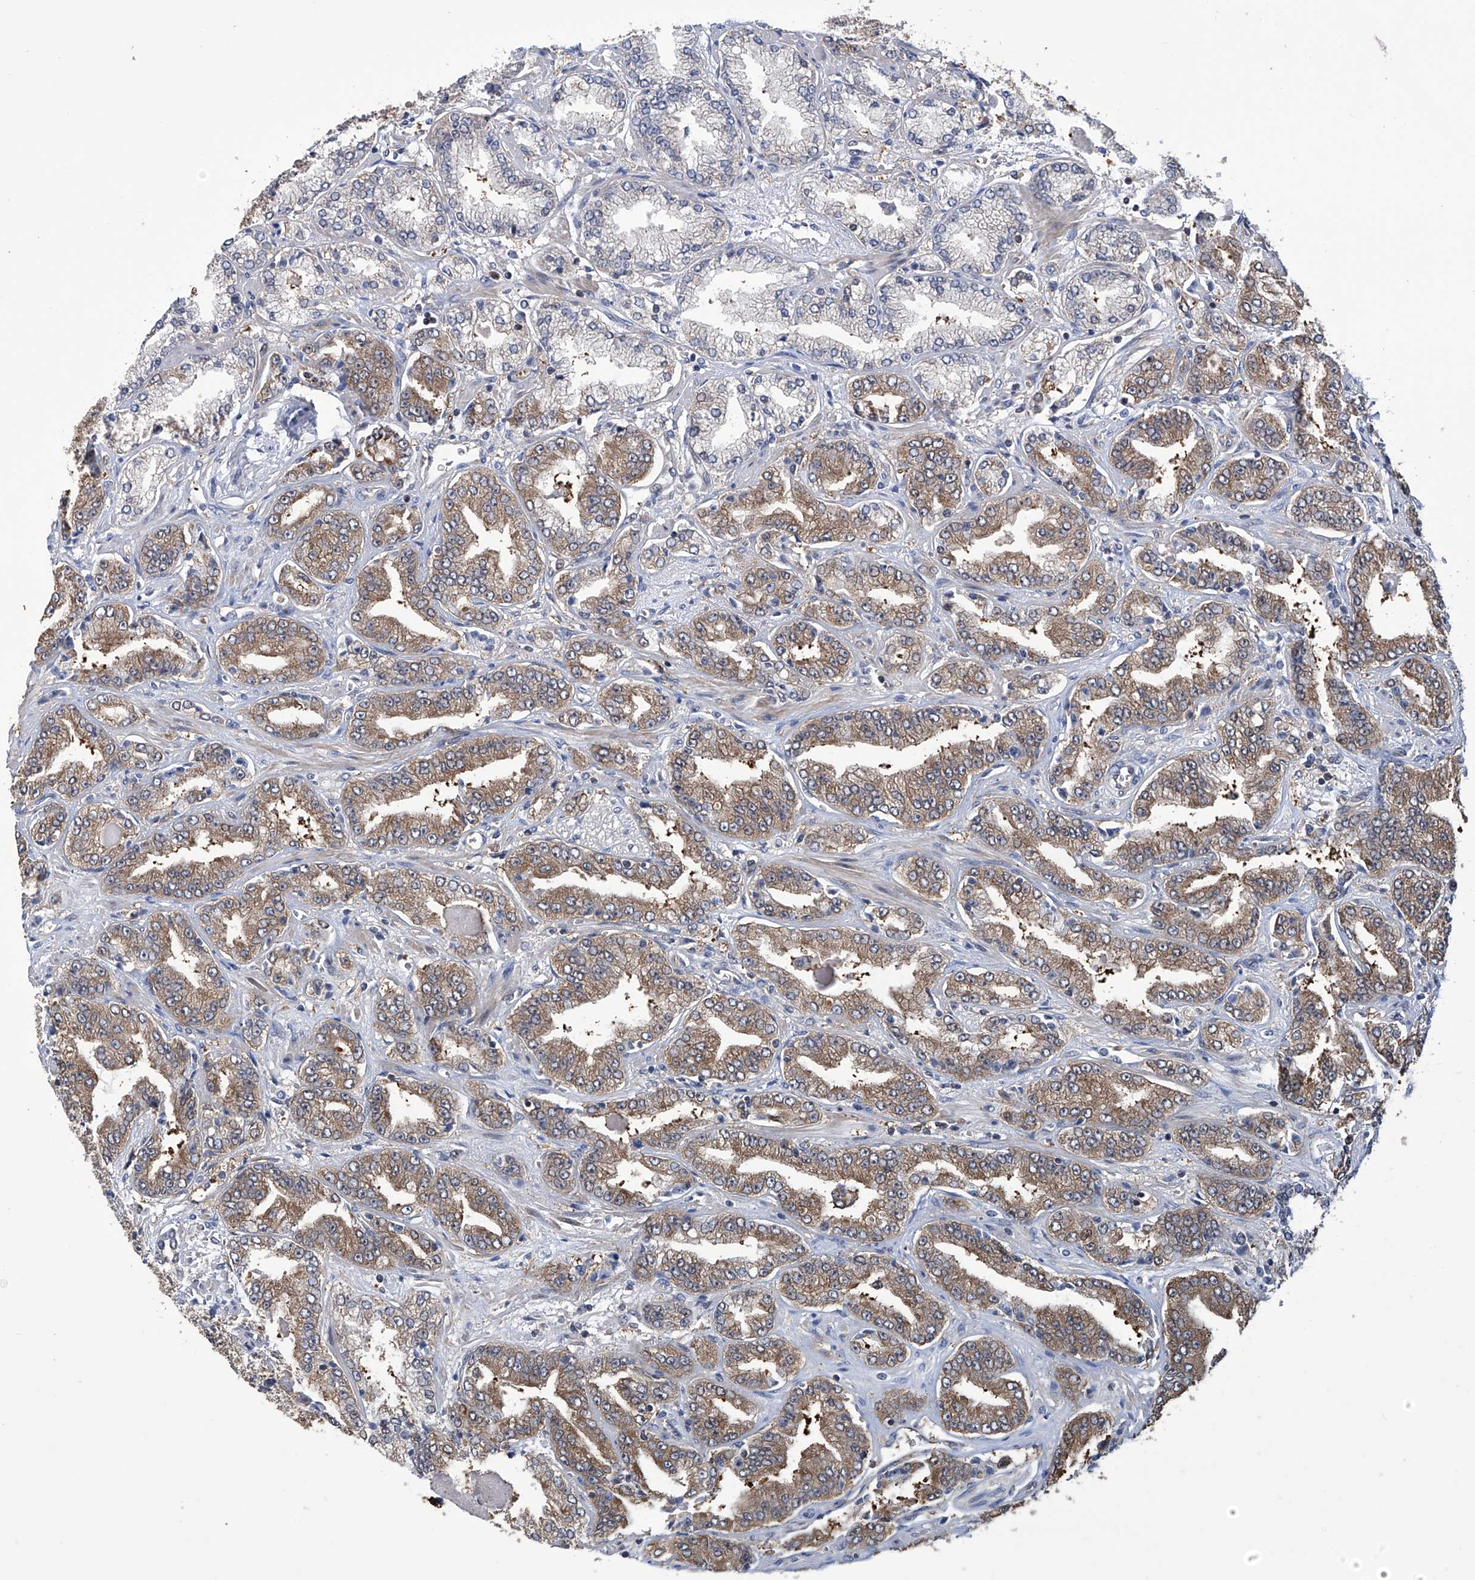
{"staining": {"intensity": "moderate", "quantity": ">75%", "location": "cytoplasmic/membranous"}, "tissue": "prostate cancer", "cell_type": "Tumor cells", "image_type": "cancer", "snomed": [{"axis": "morphology", "description": "Adenocarcinoma, High grade"}, {"axis": "topography", "description": "Prostate"}], "caption": "Brown immunohistochemical staining in human prostate cancer shows moderate cytoplasmic/membranous staining in approximately >75% of tumor cells. The protein is shown in brown color, while the nuclei are stained blue.", "gene": "NUDT17", "patient": {"sex": "male", "age": 71}}